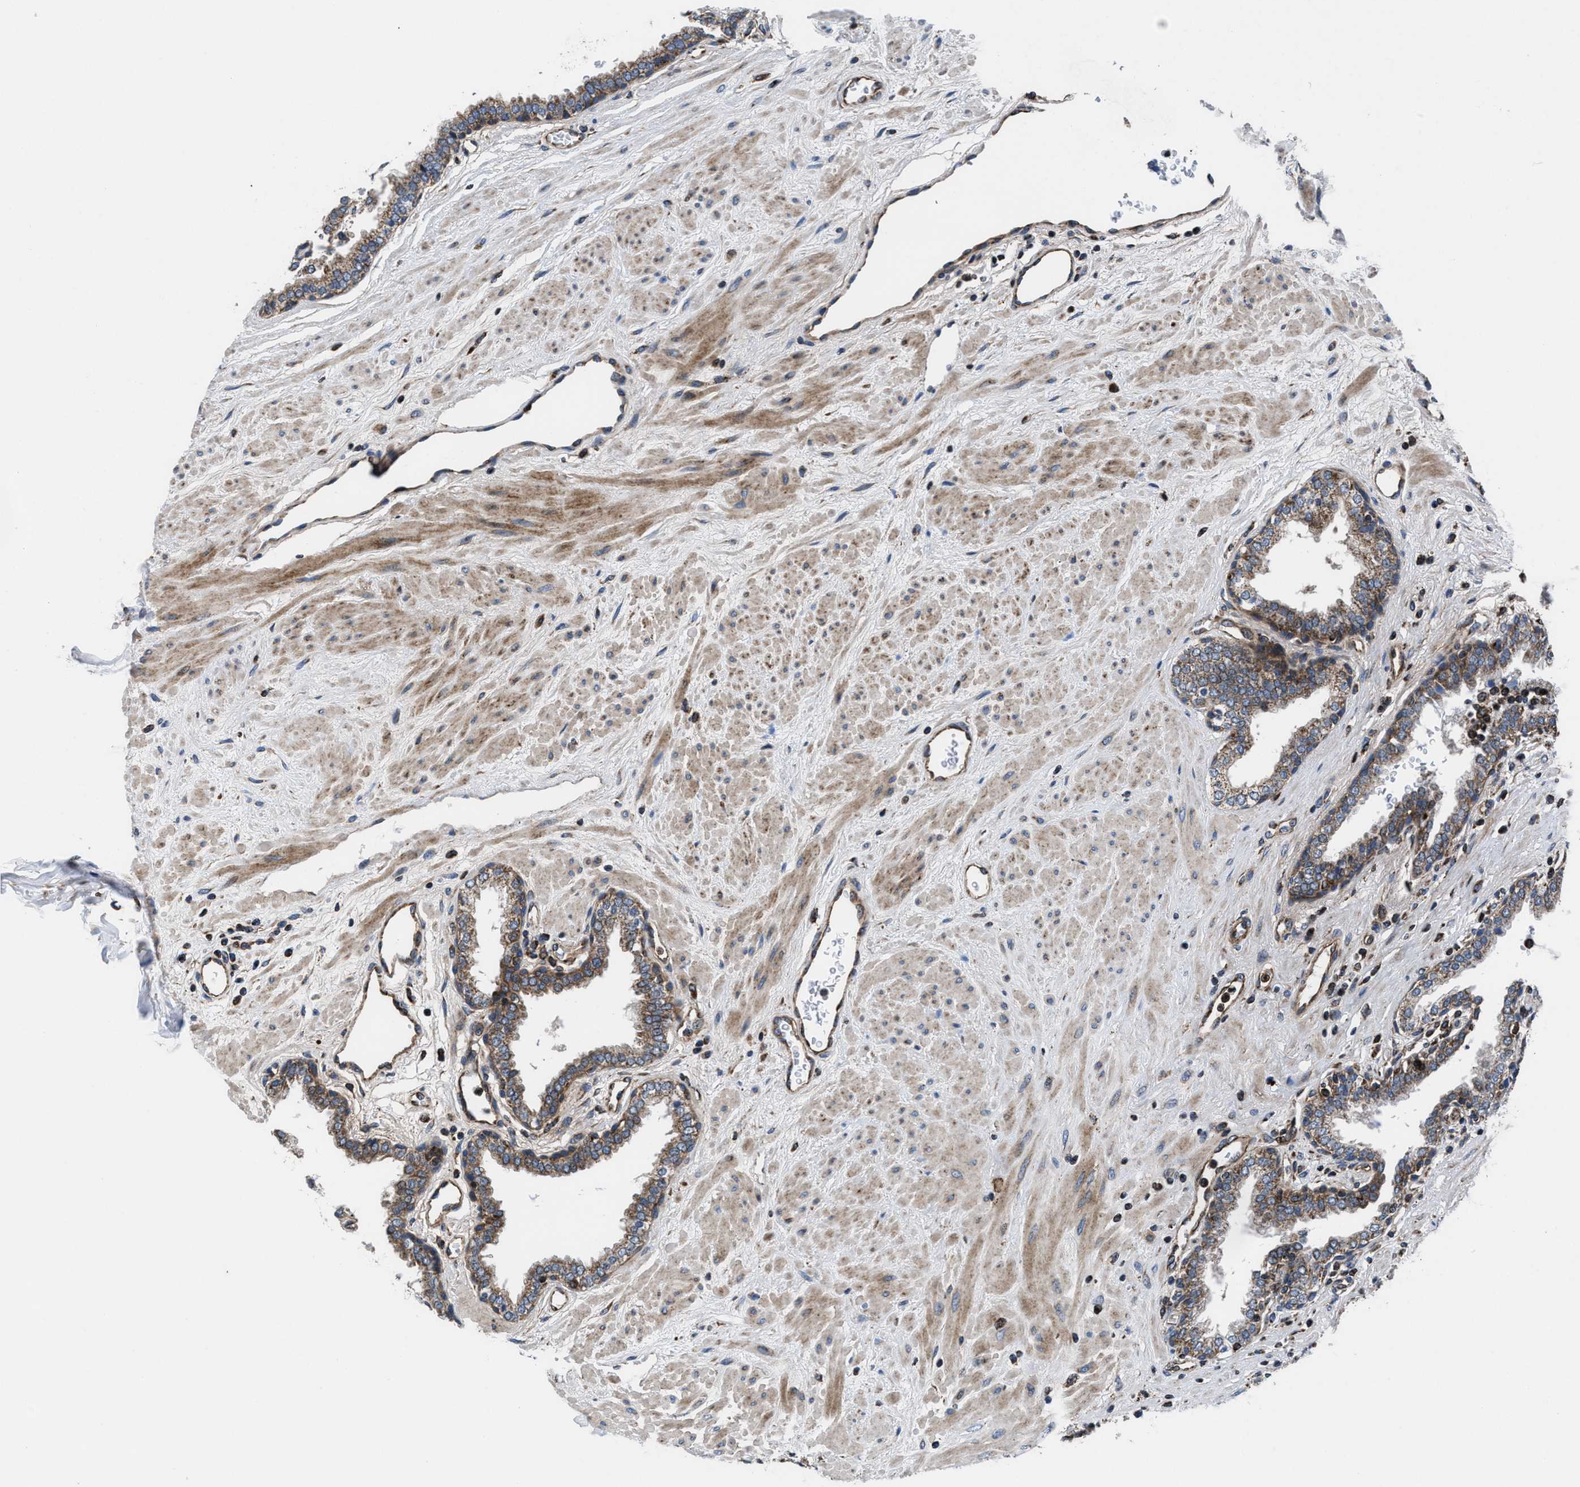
{"staining": {"intensity": "moderate", "quantity": ">75%", "location": "cytoplasmic/membranous"}, "tissue": "prostate", "cell_type": "Glandular cells", "image_type": "normal", "snomed": [{"axis": "morphology", "description": "Normal tissue, NOS"}, {"axis": "topography", "description": "Prostate"}], "caption": "Protein staining displays moderate cytoplasmic/membranous expression in approximately >75% of glandular cells in benign prostate.", "gene": "PRR15L", "patient": {"sex": "male", "age": 51}}